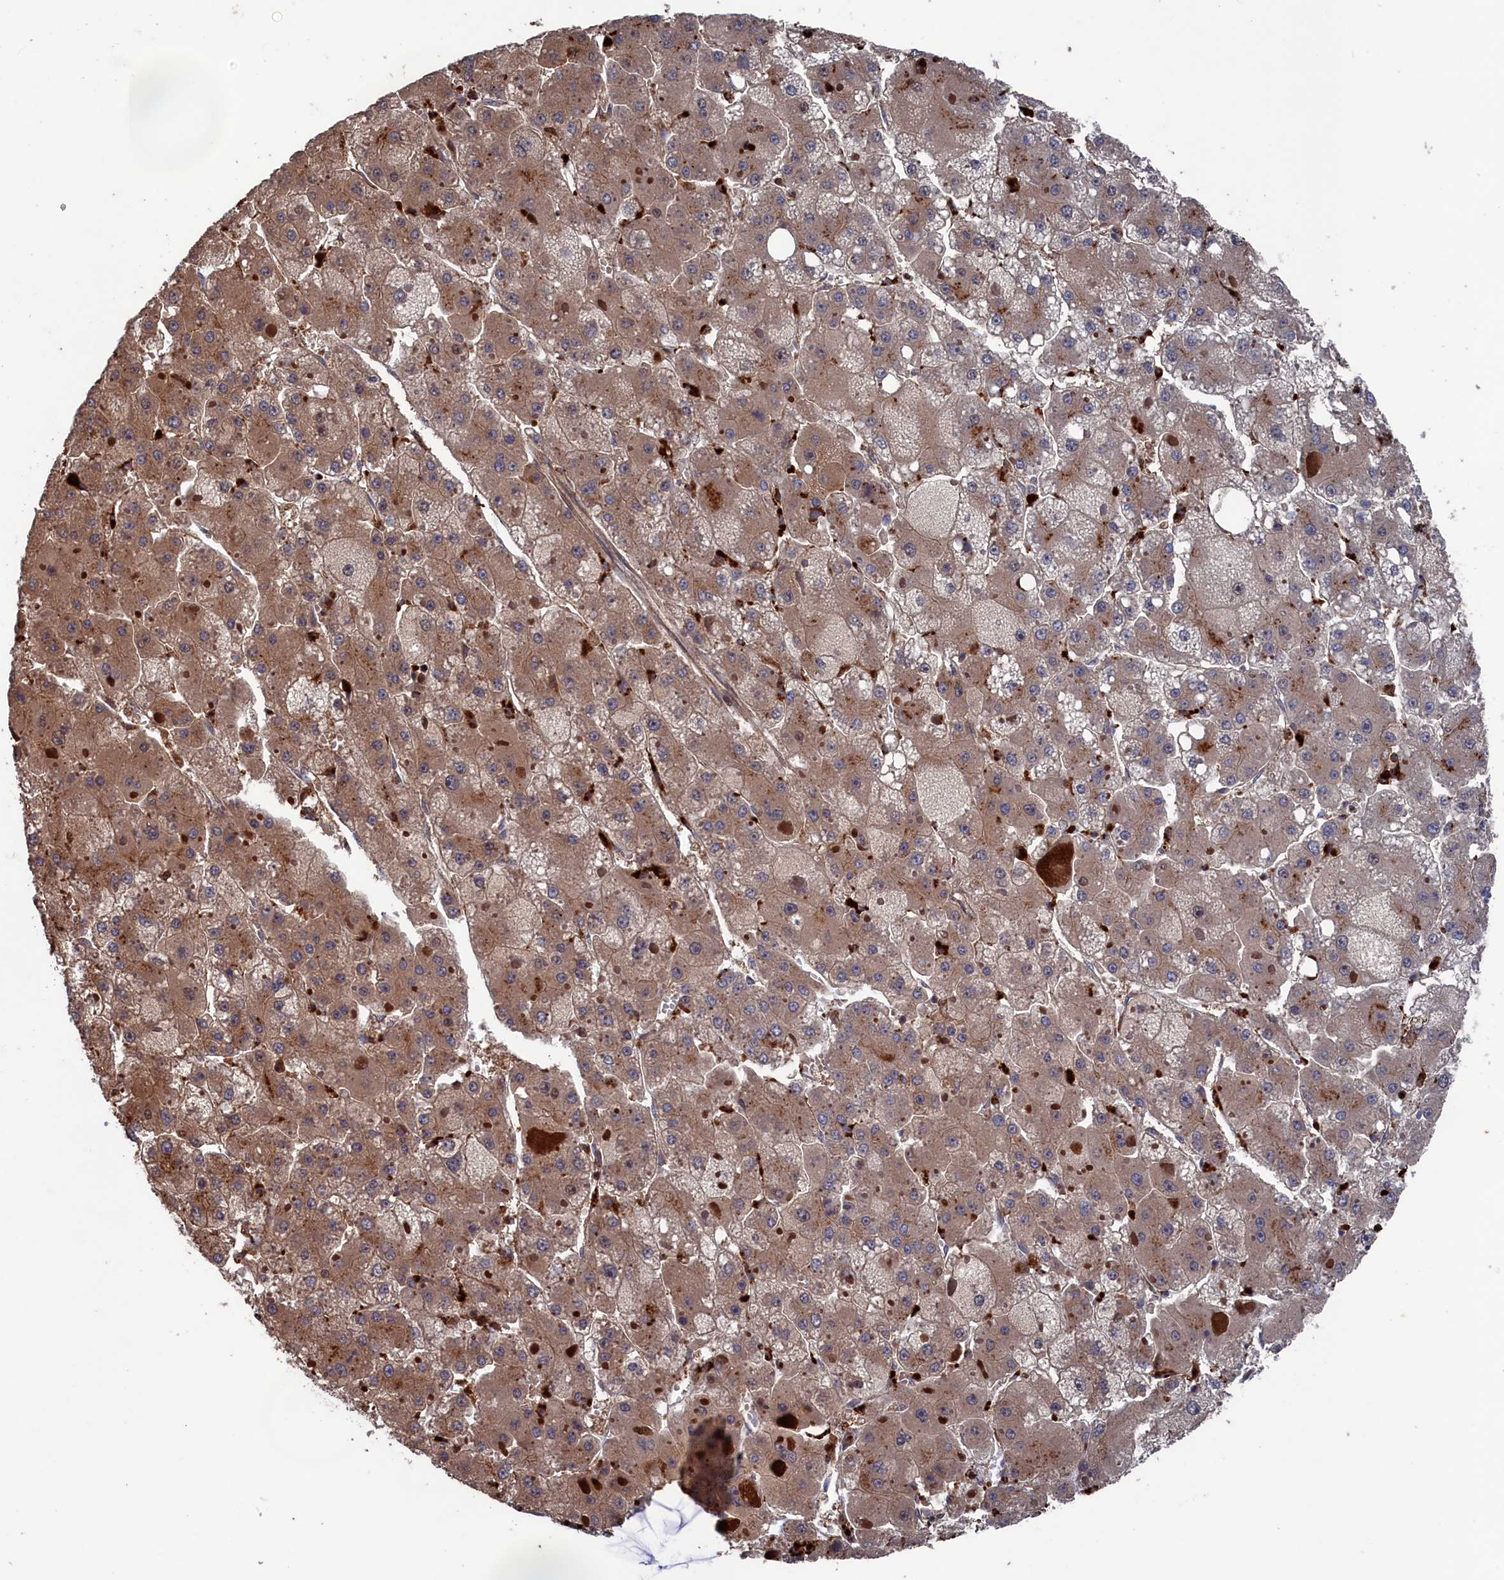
{"staining": {"intensity": "moderate", "quantity": "25%-75%", "location": "cytoplasmic/membranous"}, "tissue": "liver cancer", "cell_type": "Tumor cells", "image_type": "cancer", "snomed": [{"axis": "morphology", "description": "Carcinoma, Hepatocellular, NOS"}, {"axis": "topography", "description": "Liver"}], "caption": "A photomicrograph of hepatocellular carcinoma (liver) stained for a protein demonstrates moderate cytoplasmic/membranous brown staining in tumor cells.", "gene": "PLA2G15", "patient": {"sex": "female", "age": 73}}